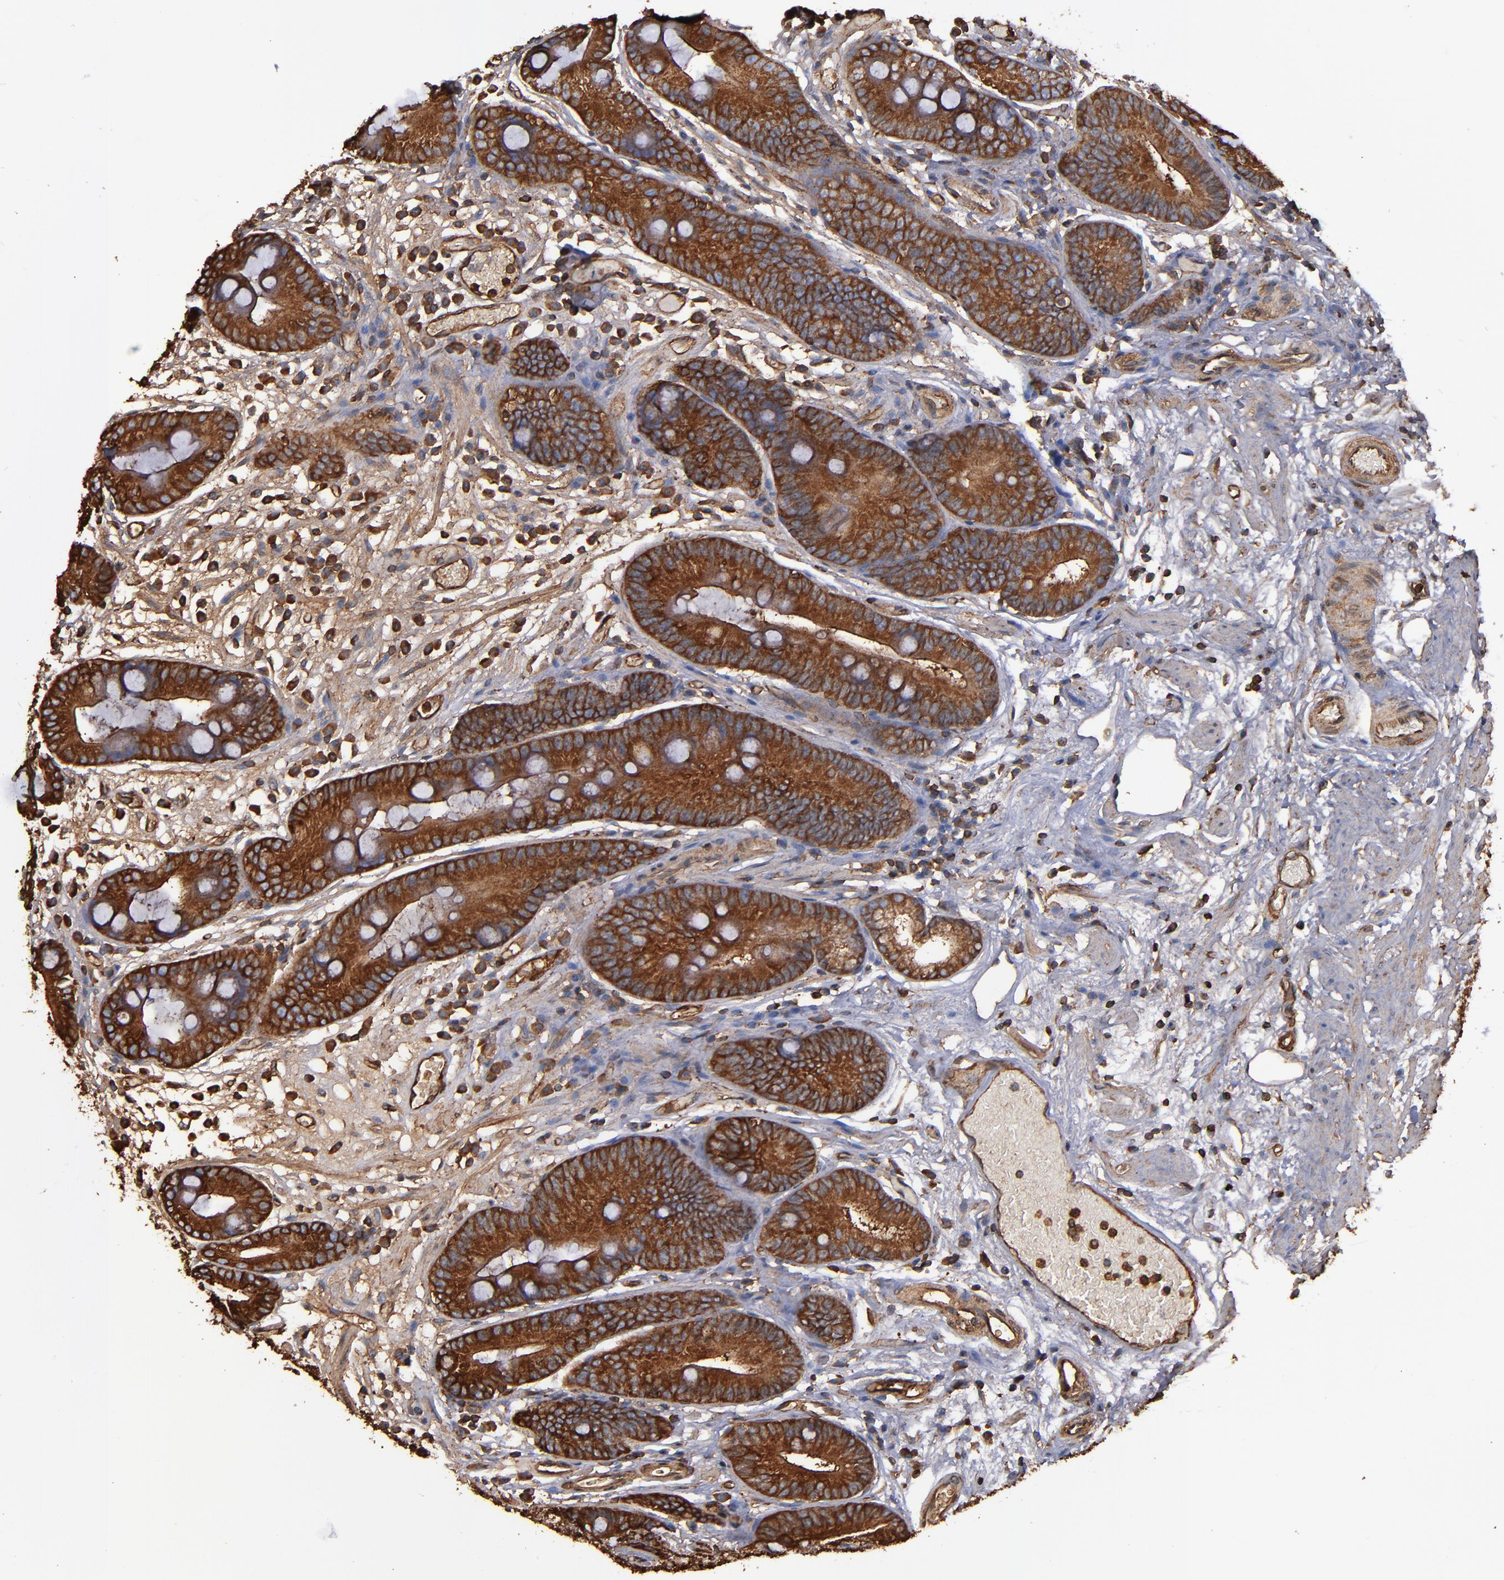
{"staining": {"intensity": "moderate", "quantity": ">75%", "location": "cytoplasmic/membranous"}, "tissue": "stomach", "cell_type": "Glandular cells", "image_type": "normal", "snomed": [{"axis": "morphology", "description": "Normal tissue, NOS"}, {"axis": "morphology", "description": "Inflammation, NOS"}, {"axis": "topography", "description": "Stomach, lower"}], "caption": "About >75% of glandular cells in unremarkable human stomach display moderate cytoplasmic/membranous protein expression as visualized by brown immunohistochemical staining.", "gene": "ACTN4", "patient": {"sex": "male", "age": 59}}